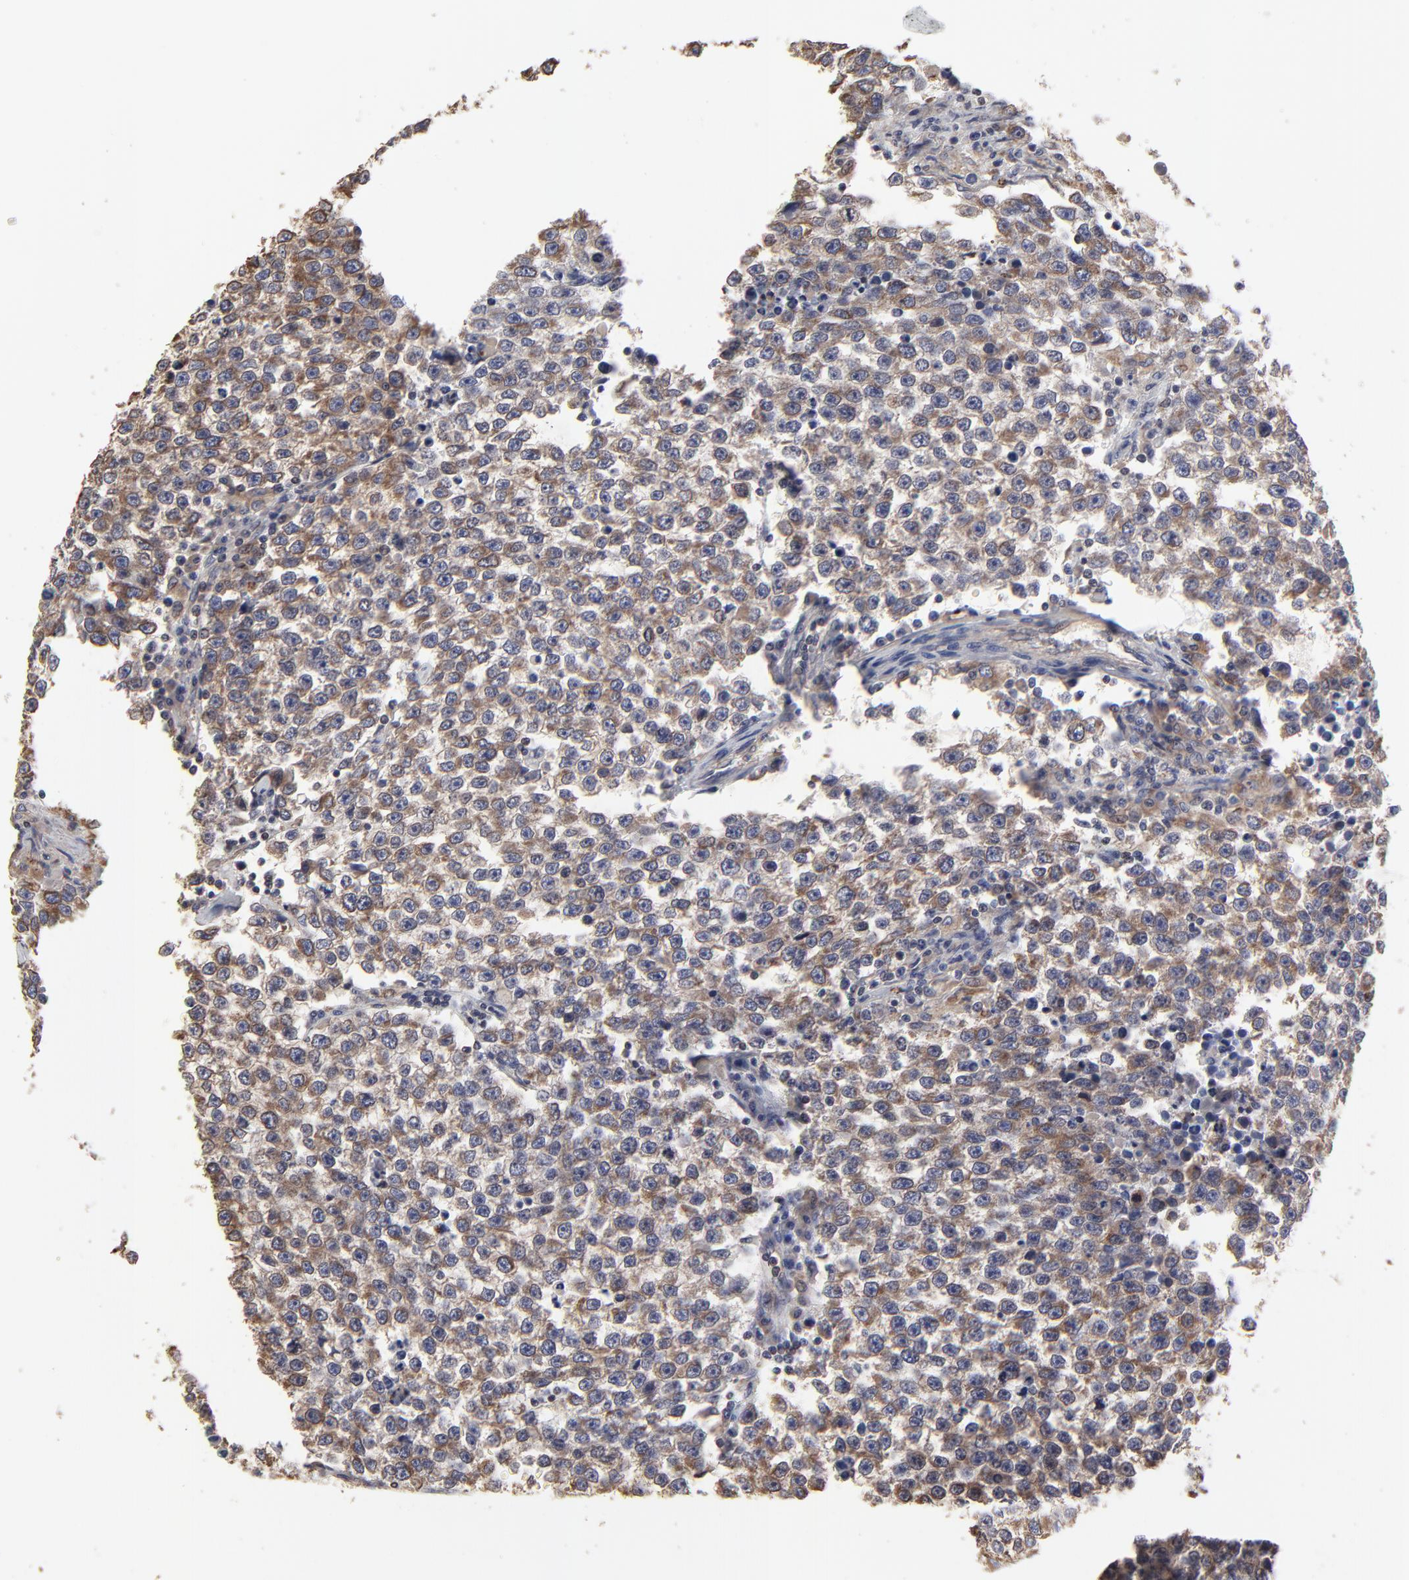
{"staining": {"intensity": "moderate", "quantity": ">75%", "location": "cytoplasmic/membranous"}, "tissue": "testis cancer", "cell_type": "Tumor cells", "image_type": "cancer", "snomed": [{"axis": "morphology", "description": "Seminoma, NOS"}, {"axis": "topography", "description": "Testis"}], "caption": "Immunohistochemistry of human testis cancer displays medium levels of moderate cytoplasmic/membranous positivity in approximately >75% of tumor cells.", "gene": "ELP2", "patient": {"sex": "male", "age": 36}}